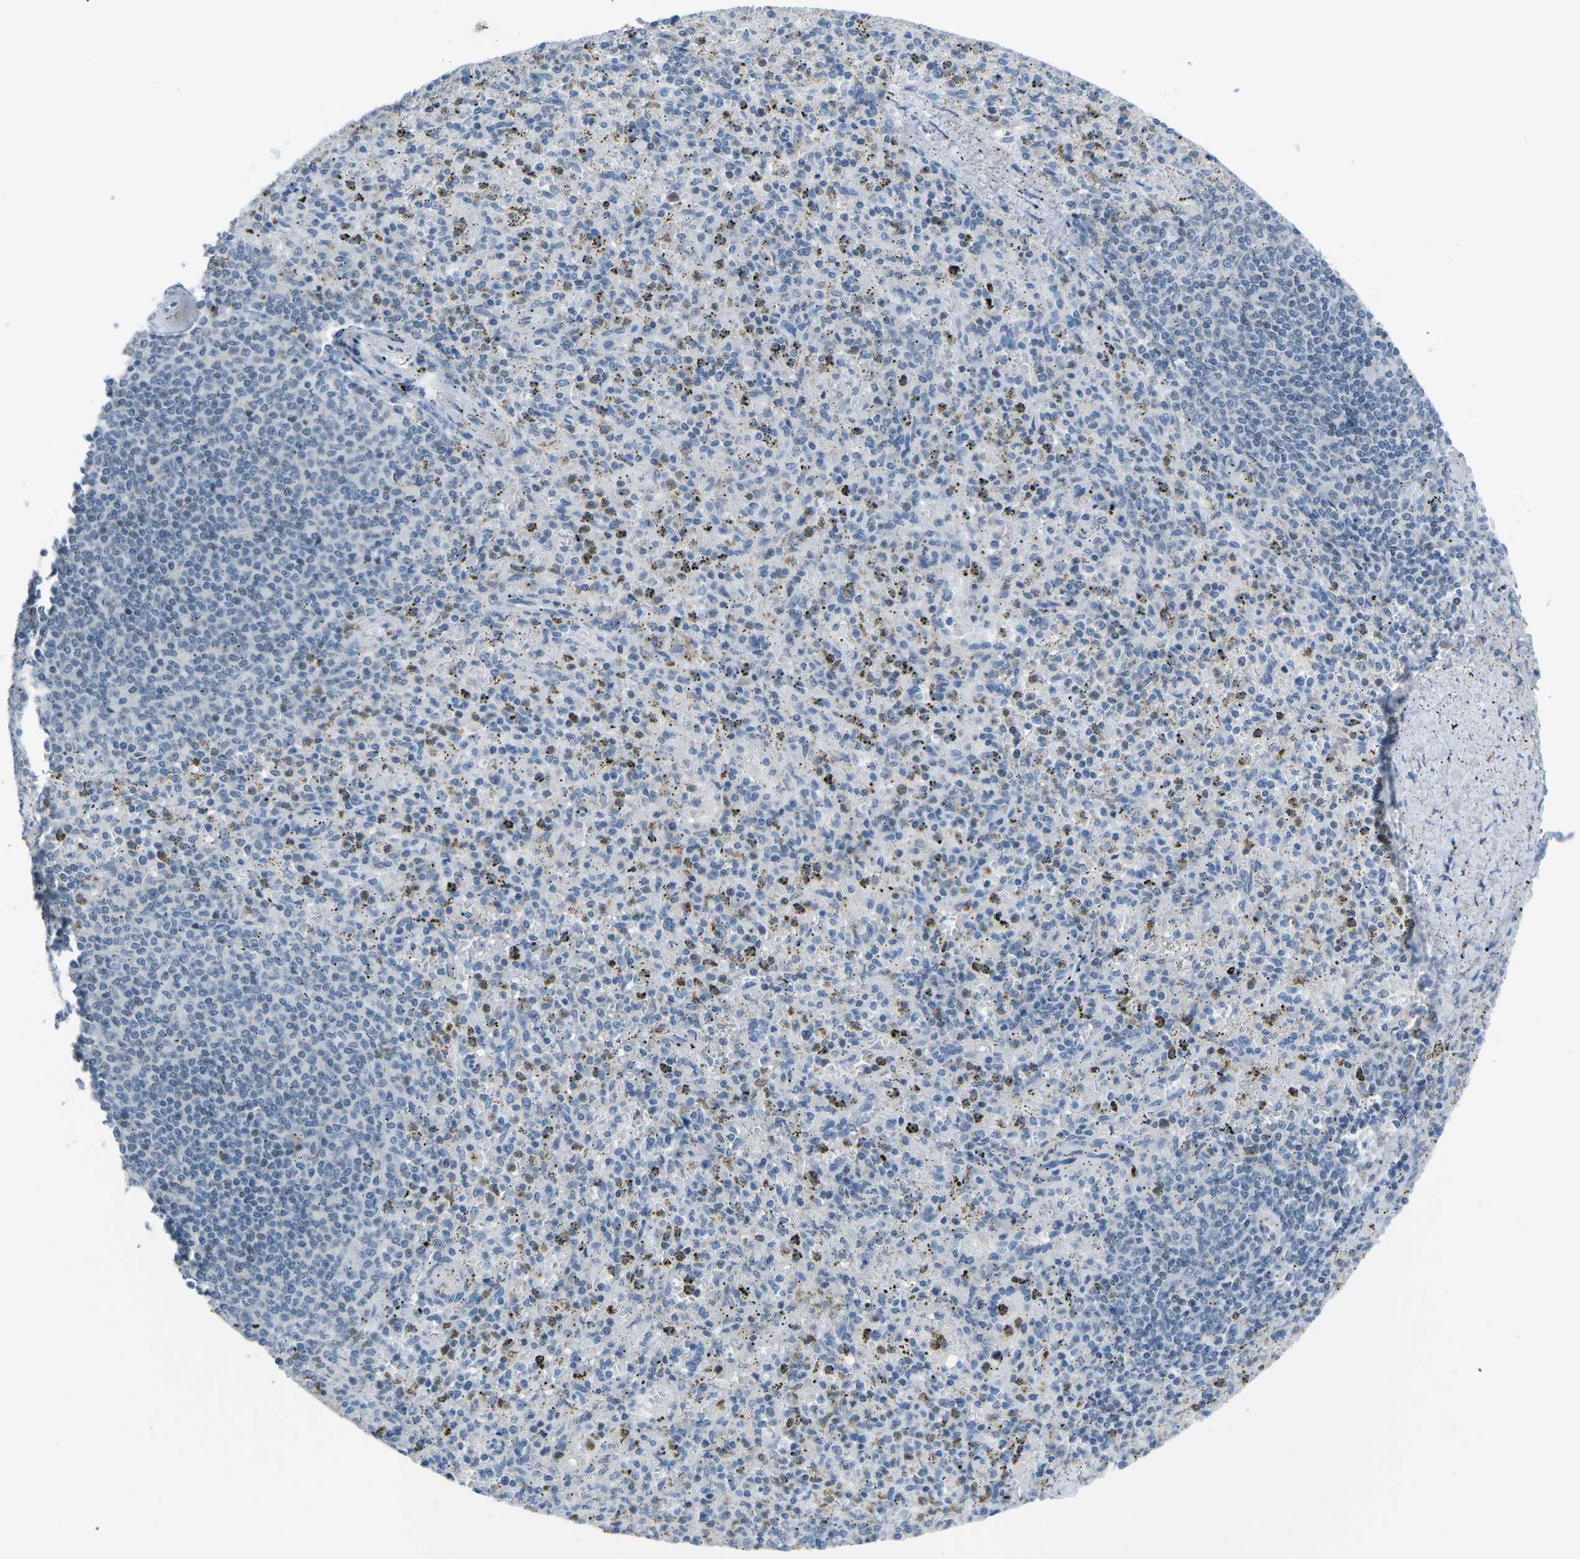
{"staining": {"intensity": "weak", "quantity": "<25%", "location": "nuclear"}, "tissue": "spleen", "cell_type": "Cells in red pulp", "image_type": "normal", "snomed": [{"axis": "morphology", "description": "Normal tissue, NOS"}, {"axis": "topography", "description": "Spleen"}], "caption": "This is a photomicrograph of IHC staining of unremarkable spleen, which shows no staining in cells in red pulp.", "gene": "MBNL1", "patient": {"sex": "male", "age": 72}}